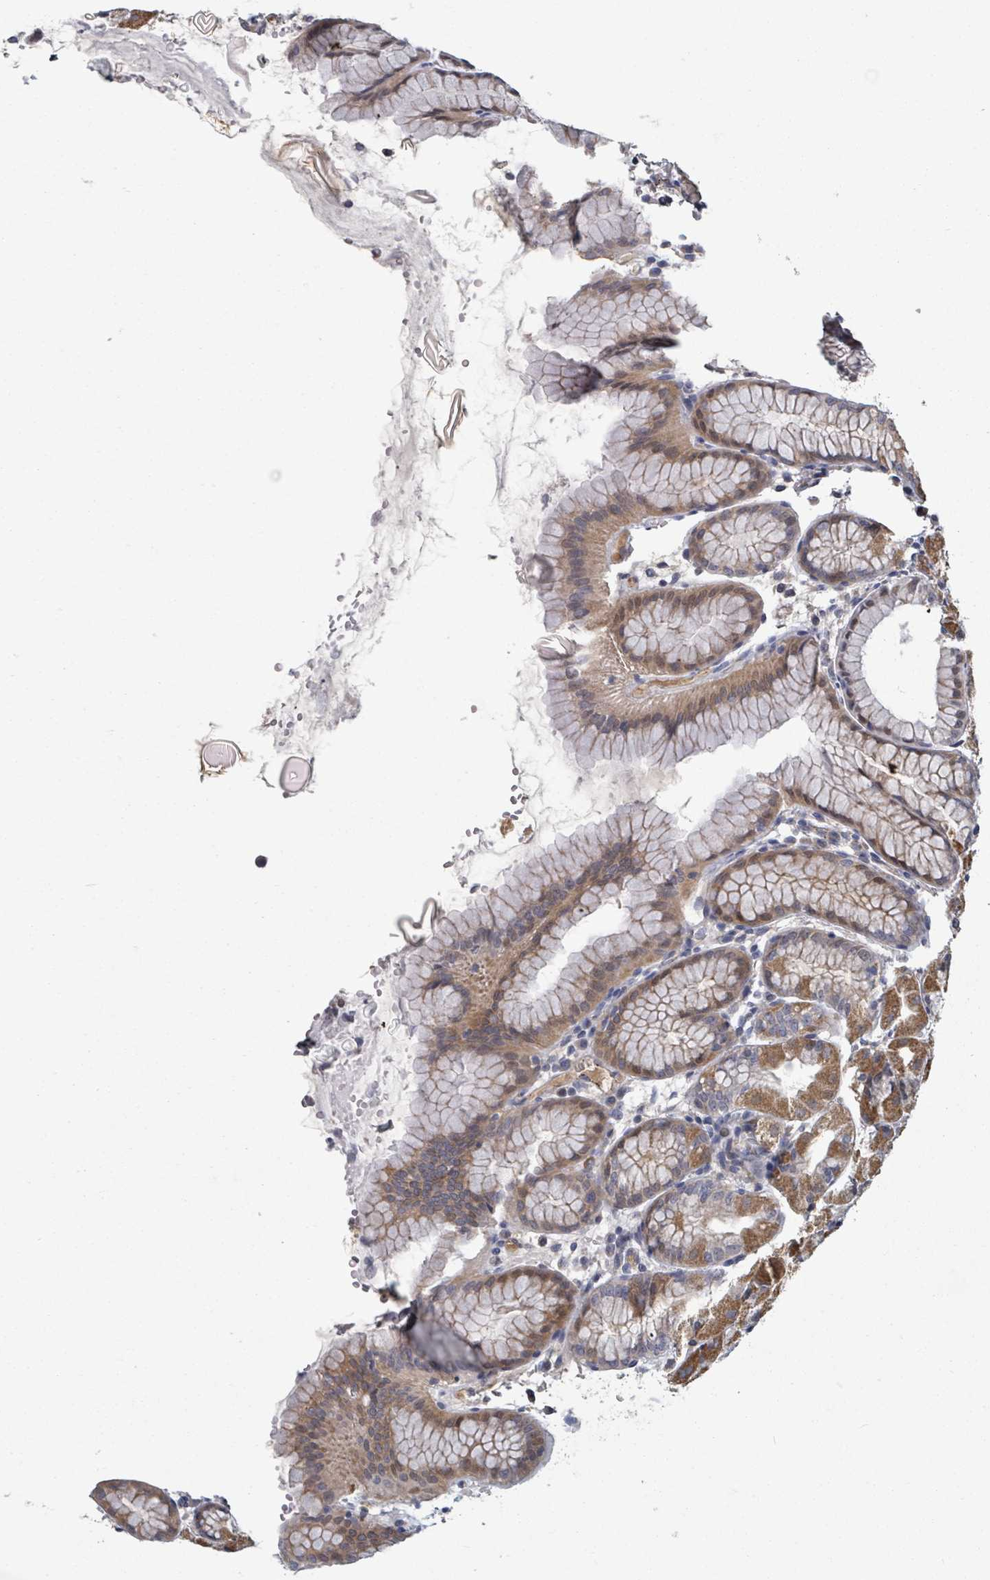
{"staining": {"intensity": "moderate", "quantity": ">75%", "location": "cytoplasmic/membranous"}, "tissue": "stomach", "cell_type": "Glandular cells", "image_type": "normal", "snomed": [{"axis": "morphology", "description": "Normal tissue, NOS"}, {"axis": "topography", "description": "Stomach, upper"}], "caption": "DAB immunohistochemical staining of normal stomach displays moderate cytoplasmic/membranous protein positivity in approximately >75% of glandular cells.", "gene": "GABBR1", "patient": {"sex": "male", "age": 47}}